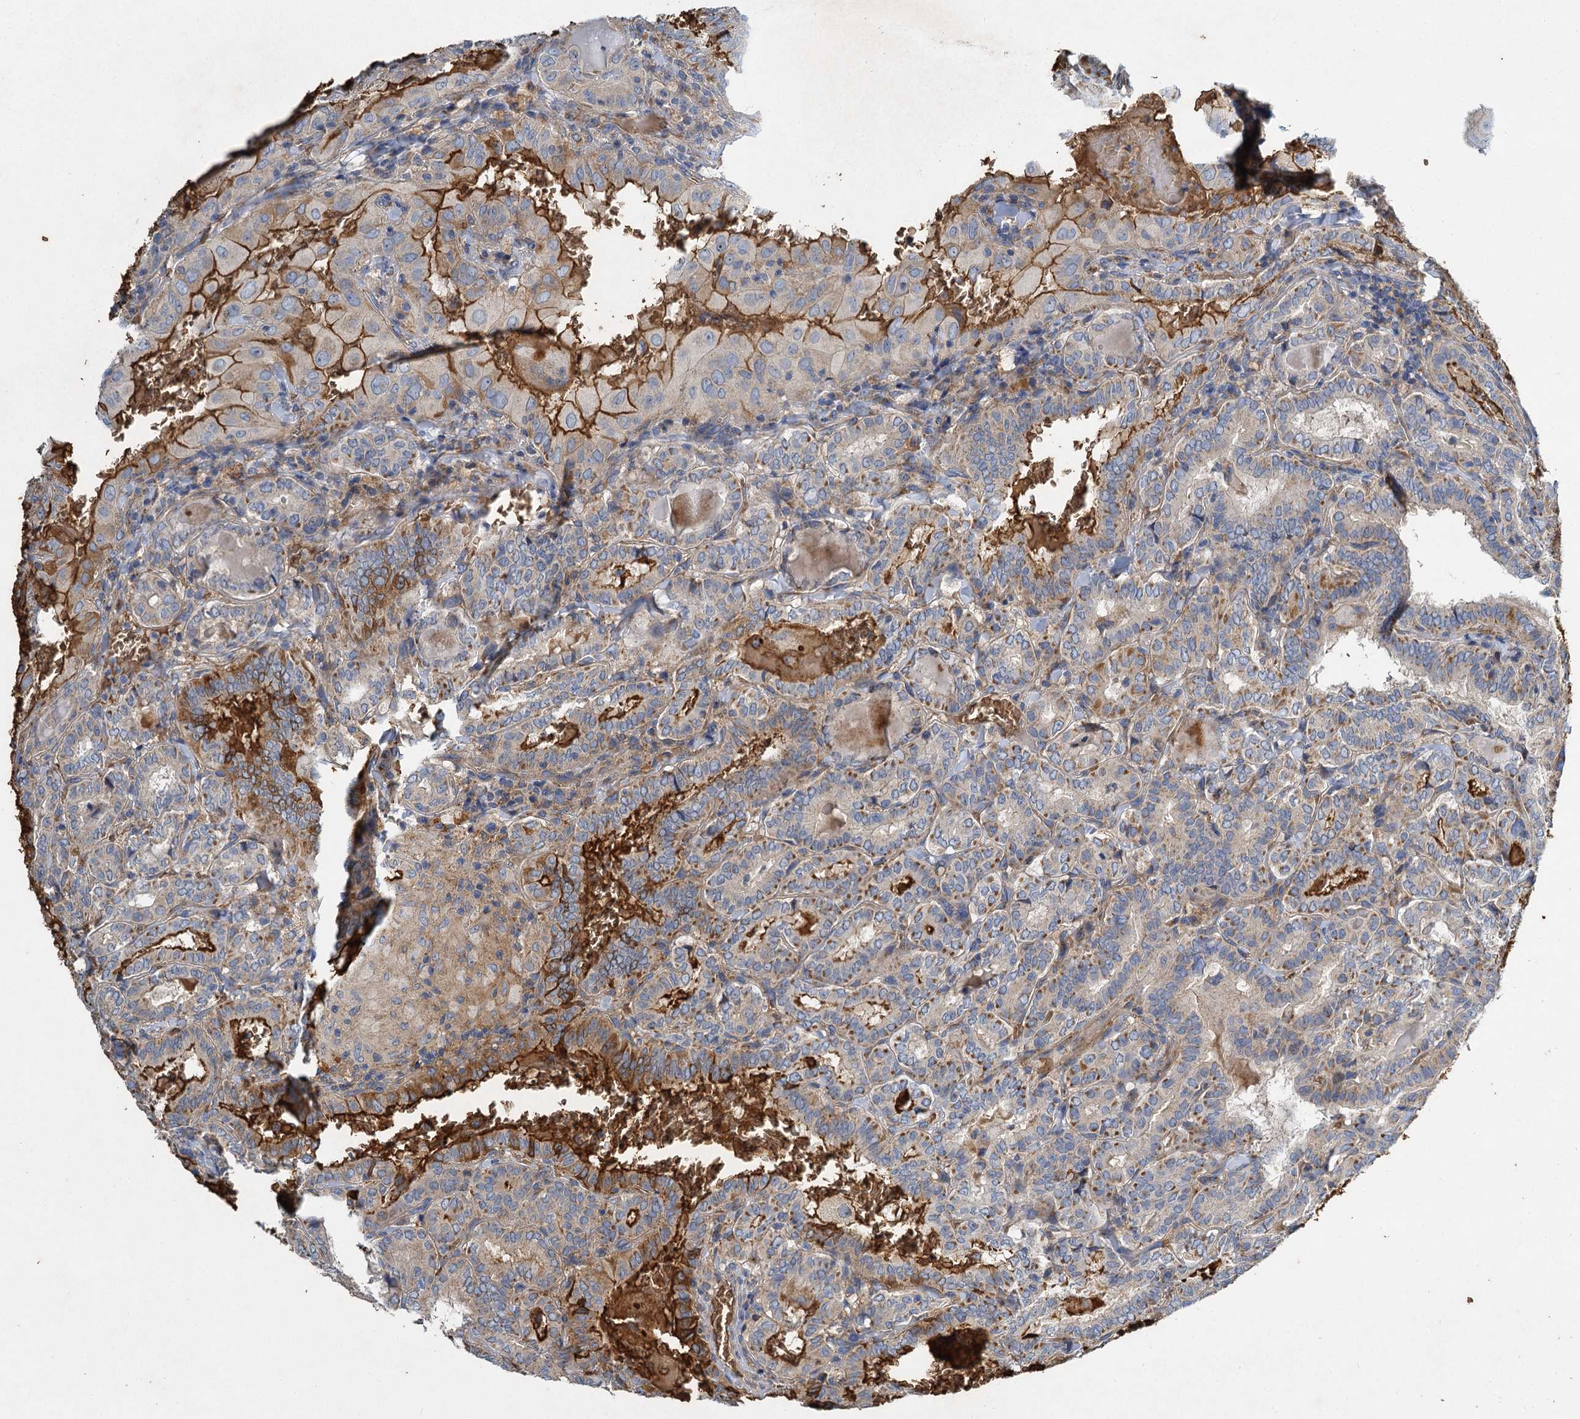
{"staining": {"intensity": "strong", "quantity": "25%-75%", "location": "cytoplasmic/membranous"}, "tissue": "thyroid cancer", "cell_type": "Tumor cells", "image_type": "cancer", "snomed": [{"axis": "morphology", "description": "Papillary adenocarcinoma, NOS"}, {"axis": "topography", "description": "Thyroid gland"}], "caption": "A micrograph of papillary adenocarcinoma (thyroid) stained for a protein demonstrates strong cytoplasmic/membranous brown staining in tumor cells.", "gene": "BCS1L", "patient": {"sex": "female", "age": 72}}